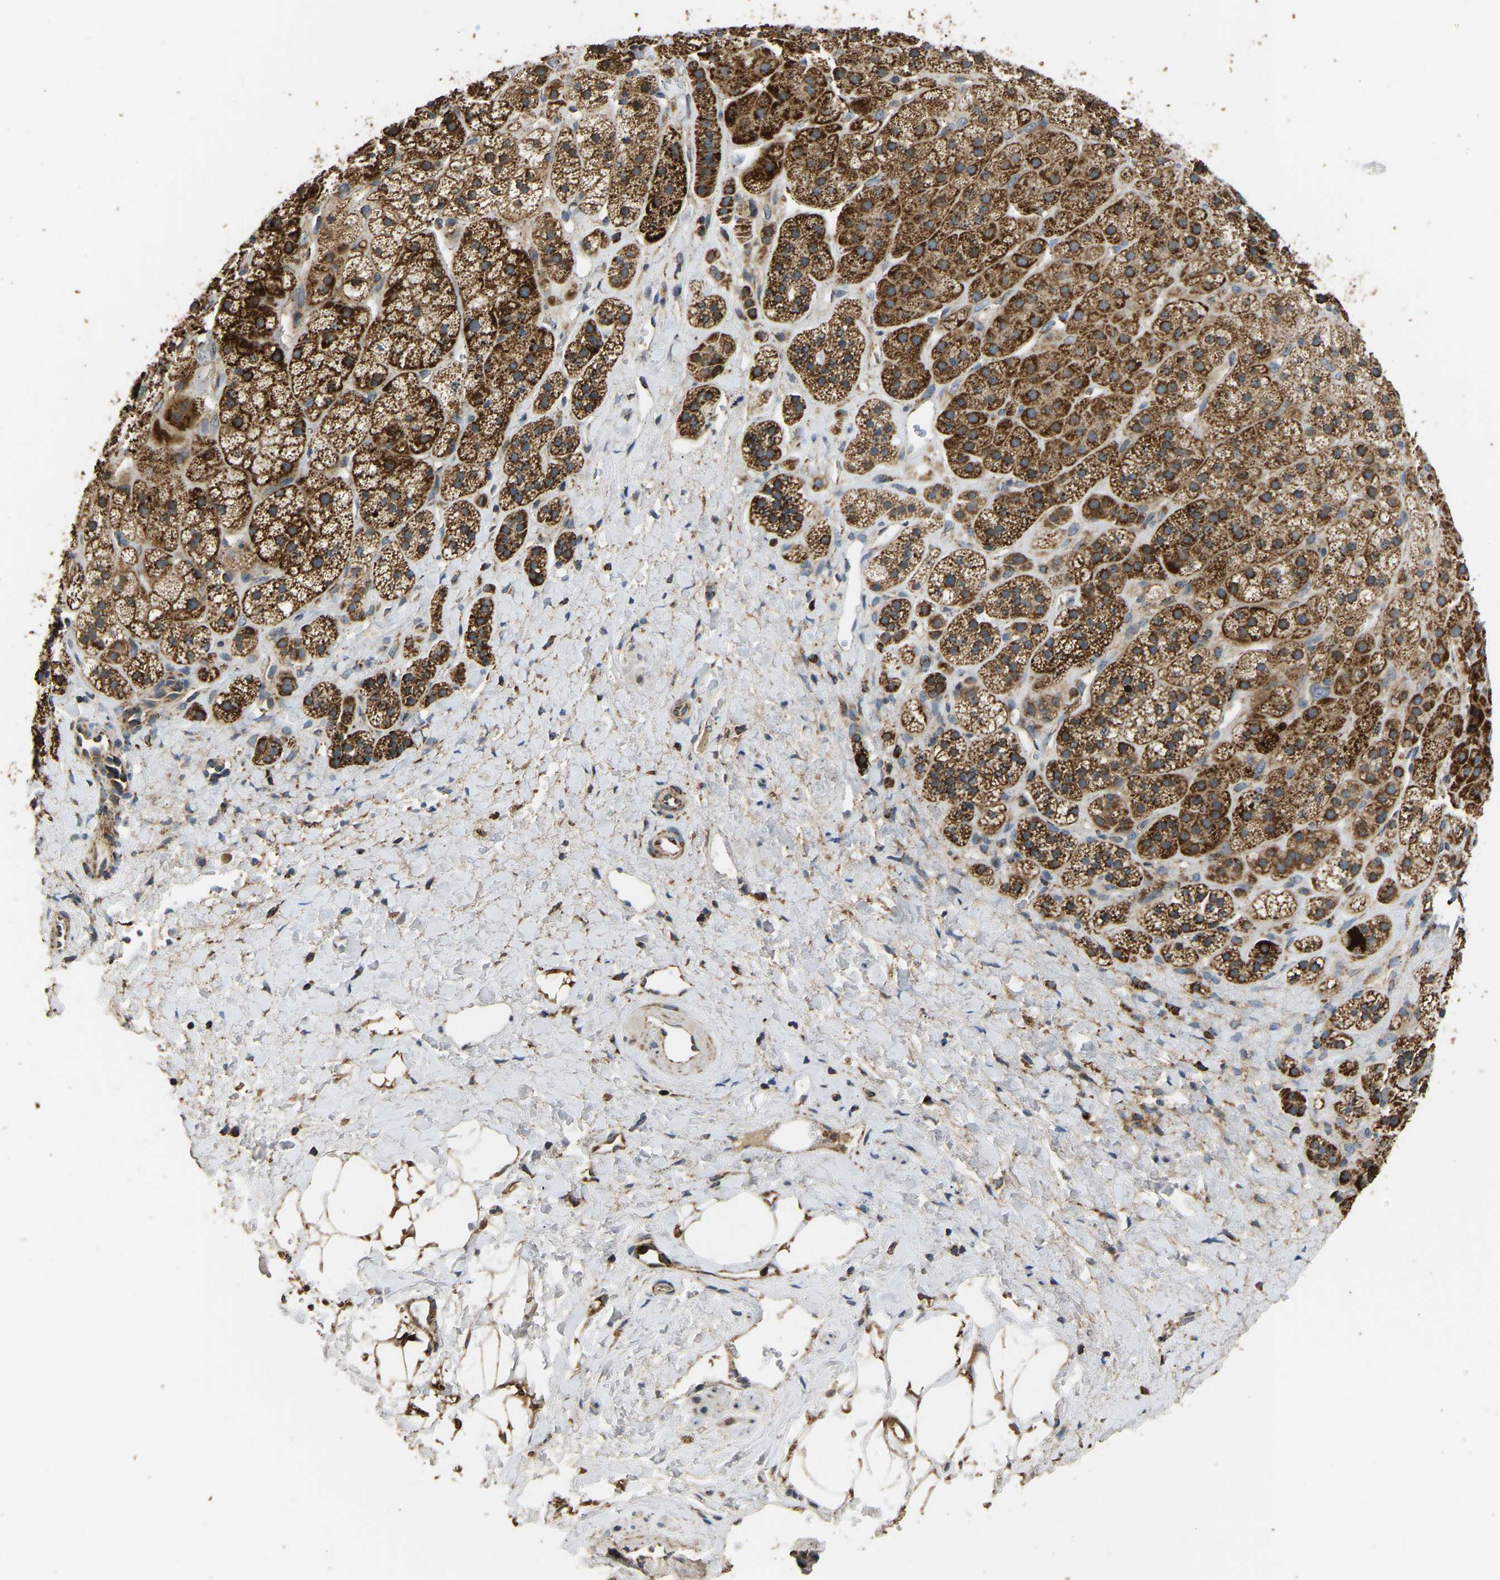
{"staining": {"intensity": "strong", "quantity": ">75%", "location": "cytoplasmic/membranous"}, "tissue": "adrenal gland", "cell_type": "Glandular cells", "image_type": "normal", "snomed": [{"axis": "morphology", "description": "Normal tissue, NOS"}, {"axis": "topography", "description": "Adrenal gland"}], "caption": "Protein staining shows strong cytoplasmic/membranous positivity in about >75% of glandular cells in benign adrenal gland. (DAB IHC, brown staining for protein, blue staining for nuclei).", "gene": "TUFM", "patient": {"sex": "male", "age": 56}}